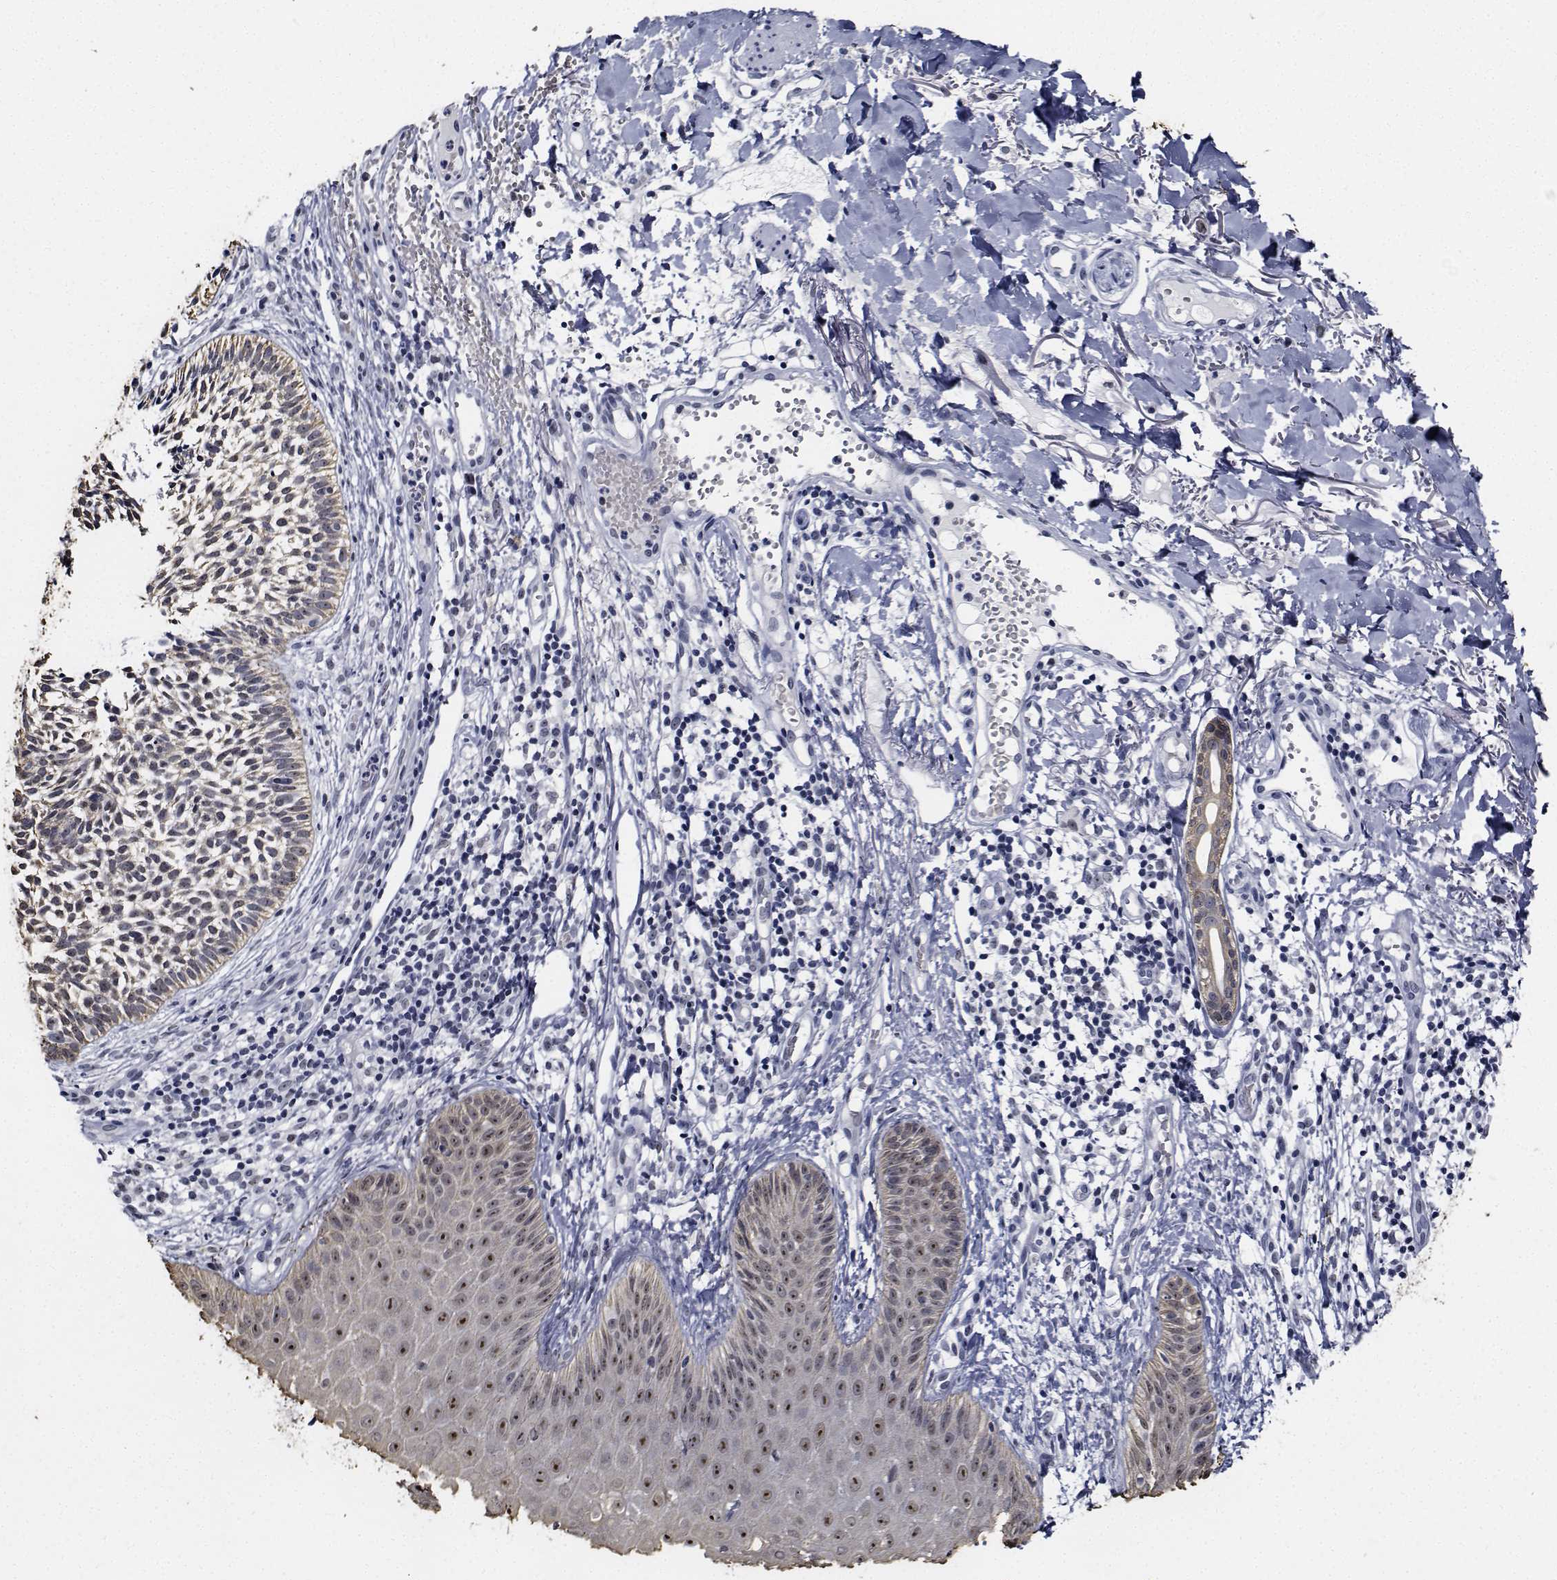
{"staining": {"intensity": "negative", "quantity": "none", "location": "none"}, "tissue": "skin cancer", "cell_type": "Tumor cells", "image_type": "cancer", "snomed": [{"axis": "morphology", "description": "Basal cell carcinoma"}, {"axis": "topography", "description": "Skin"}], "caption": "Immunohistochemistry (IHC) photomicrograph of skin basal cell carcinoma stained for a protein (brown), which demonstrates no positivity in tumor cells.", "gene": "NVL", "patient": {"sex": "male", "age": 78}}